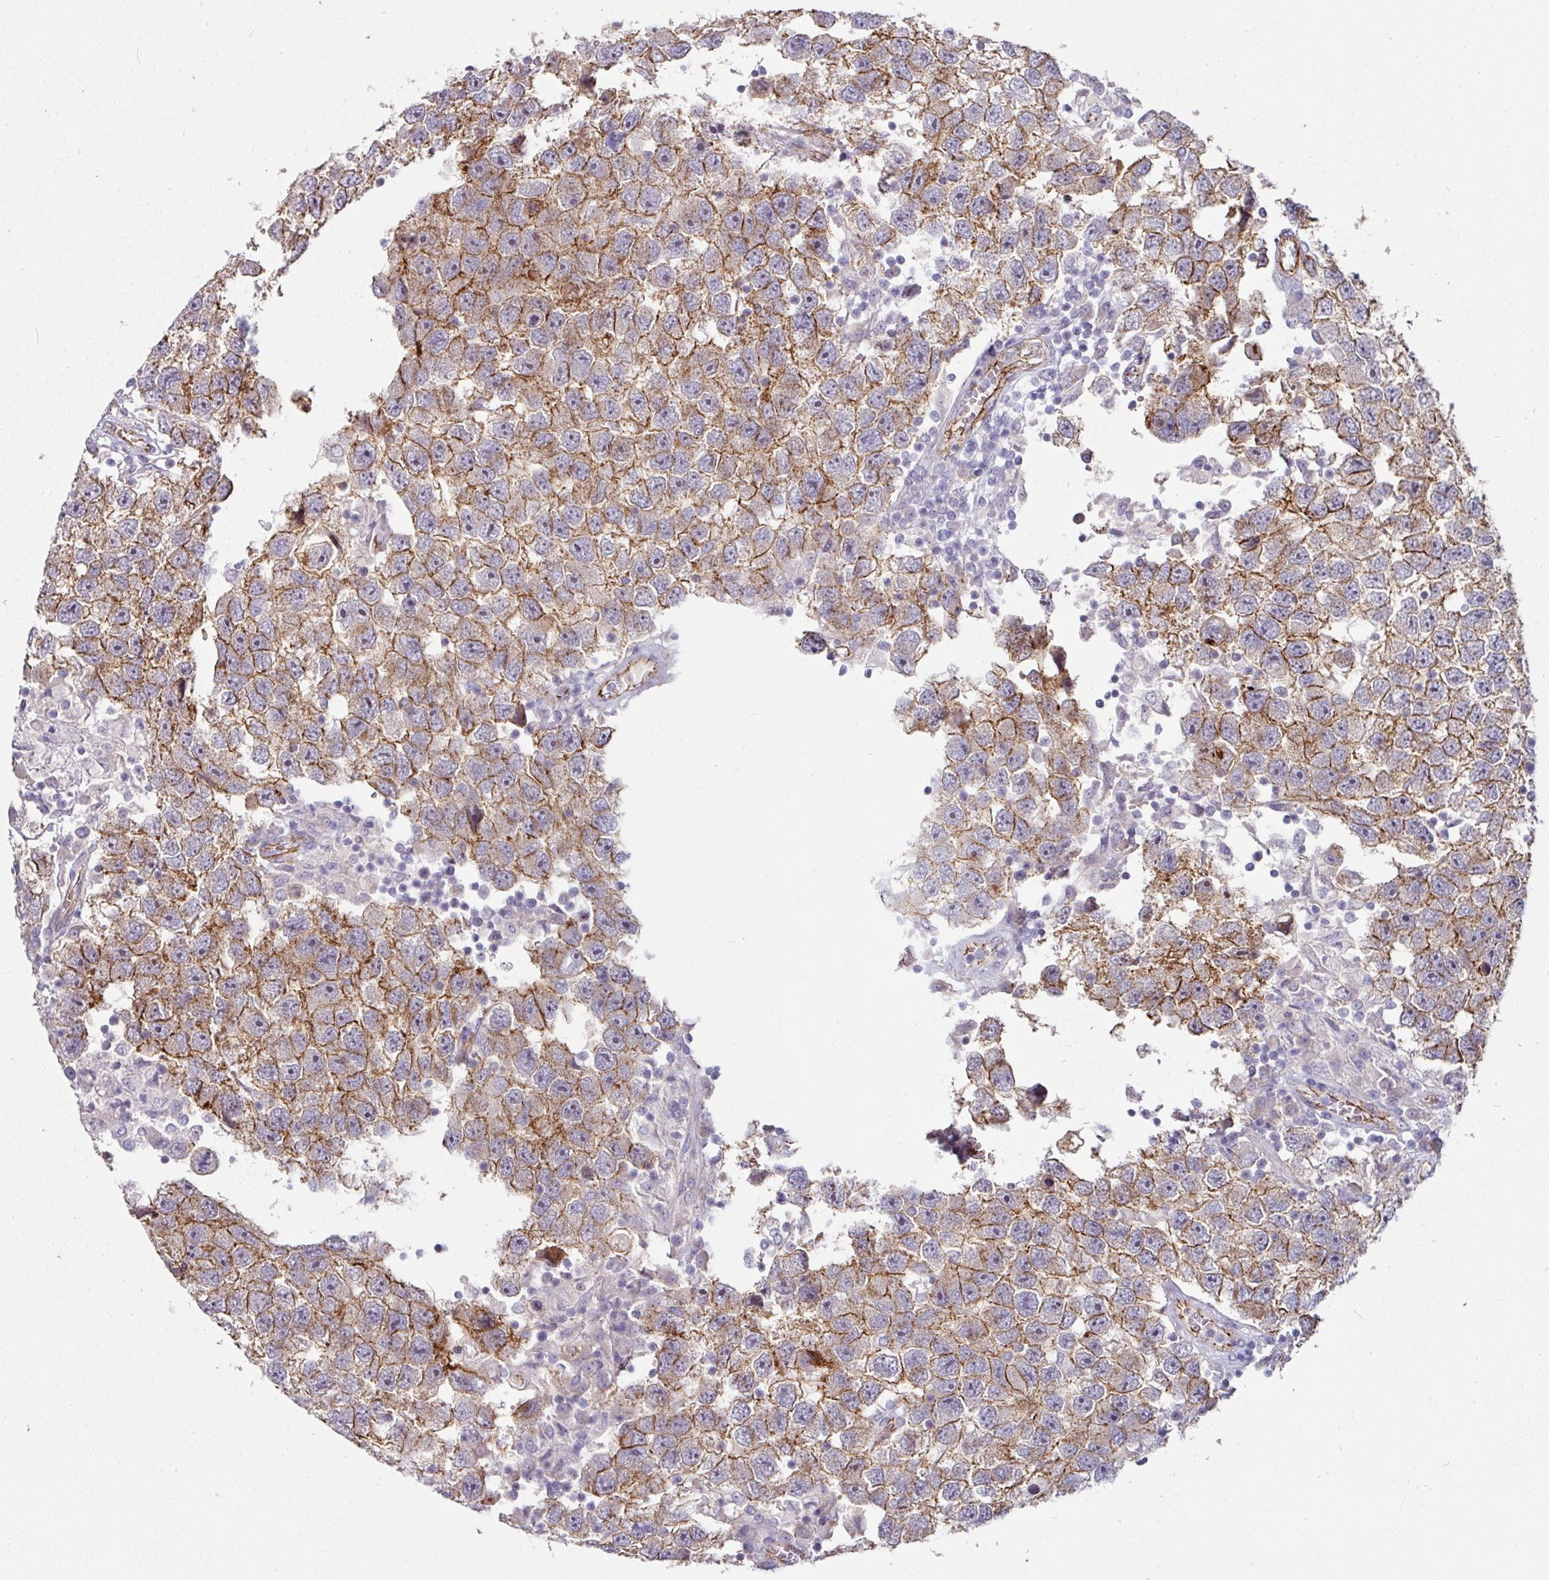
{"staining": {"intensity": "moderate", "quantity": ">75%", "location": "cytoplasmic/membranous"}, "tissue": "testis cancer", "cell_type": "Tumor cells", "image_type": "cancer", "snomed": [{"axis": "morphology", "description": "Seminoma, NOS"}, {"axis": "topography", "description": "Testis"}], "caption": "Testis cancer stained with a brown dye exhibits moderate cytoplasmic/membranous positive positivity in about >75% of tumor cells.", "gene": "JUP", "patient": {"sex": "male", "age": 26}}